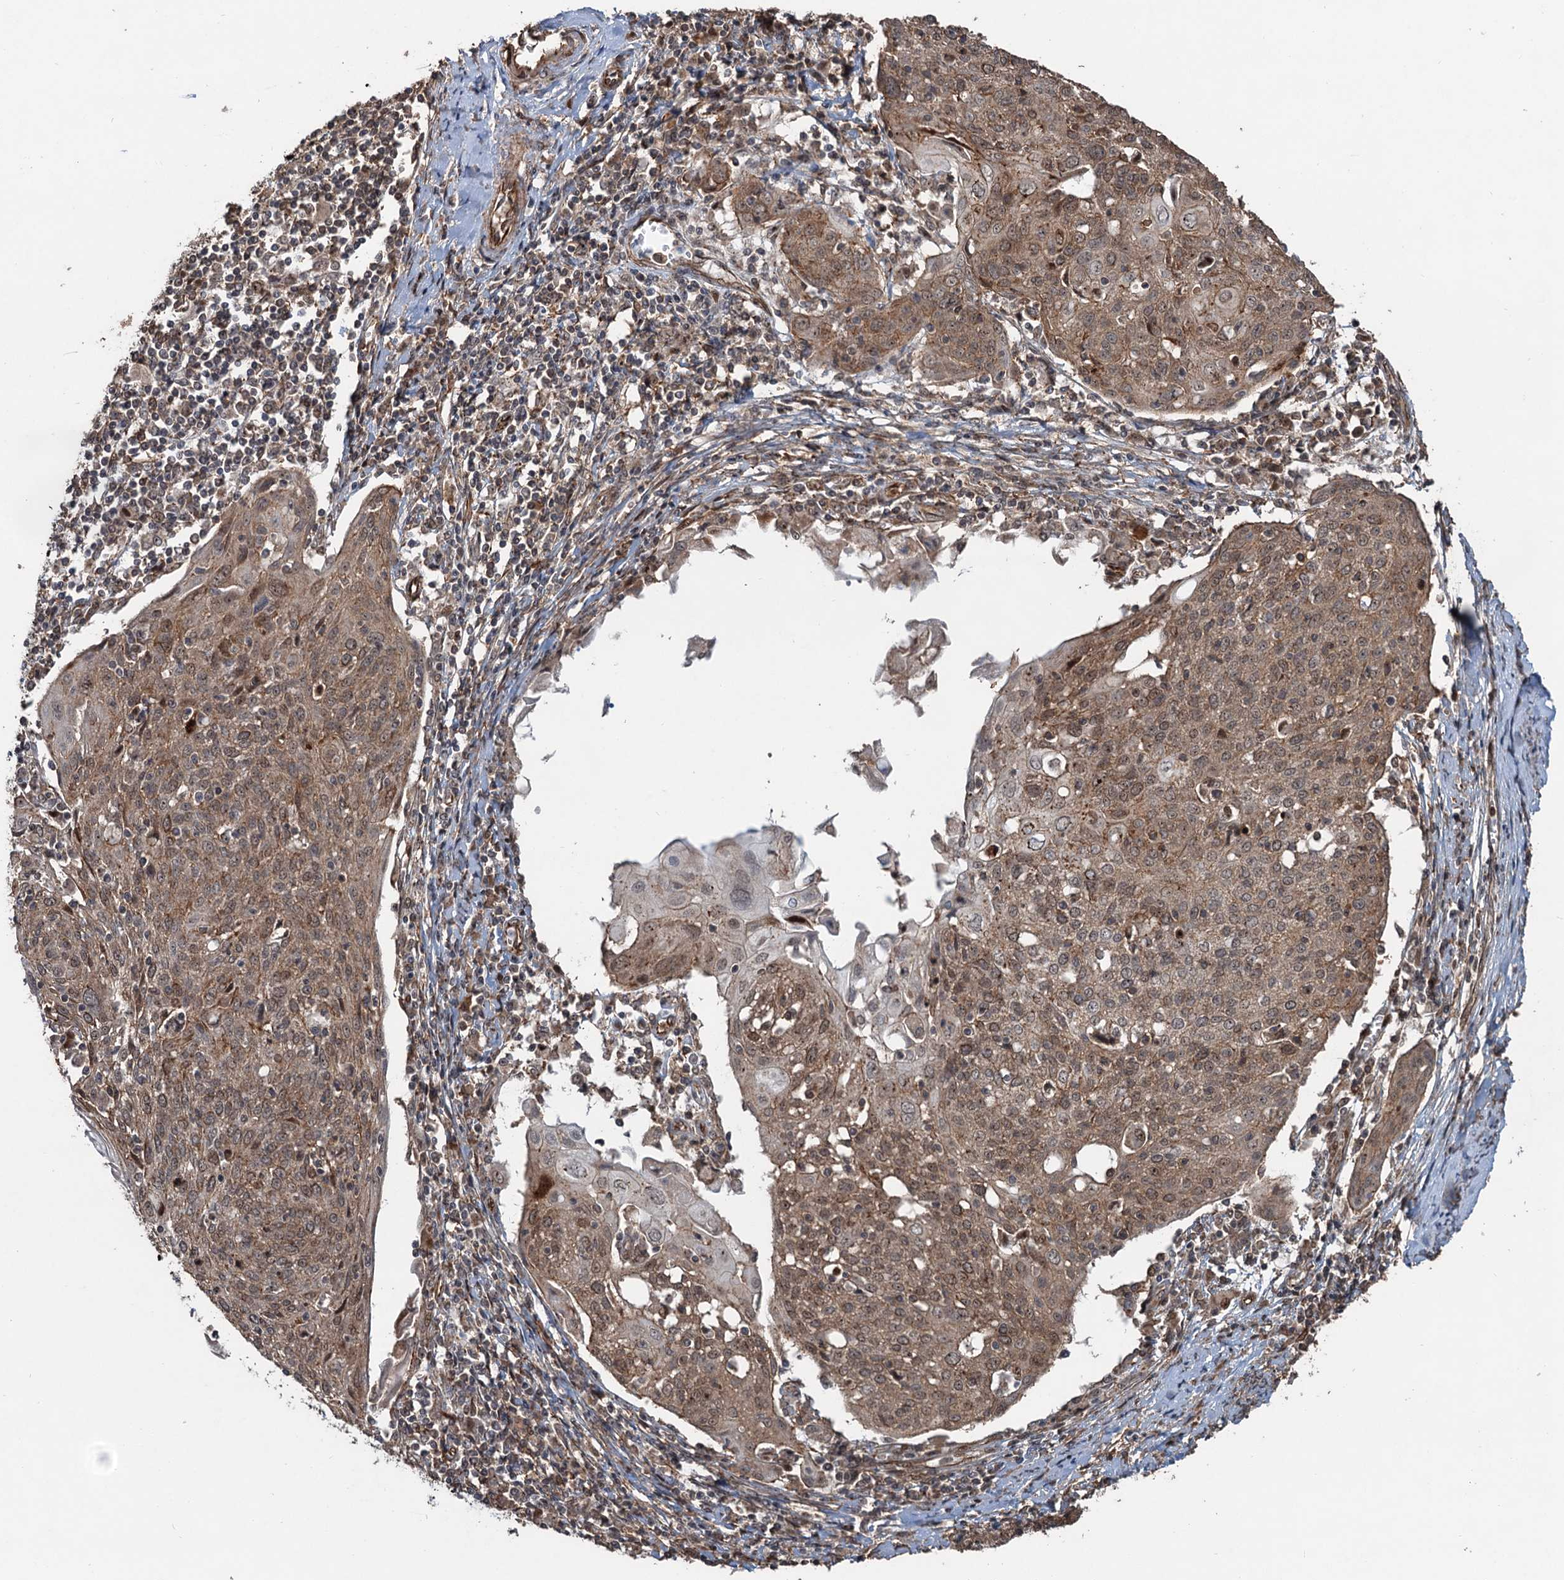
{"staining": {"intensity": "moderate", "quantity": ">75%", "location": "cytoplasmic/membranous,nuclear"}, "tissue": "cervical cancer", "cell_type": "Tumor cells", "image_type": "cancer", "snomed": [{"axis": "morphology", "description": "Squamous cell carcinoma, NOS"}, {"axis": "topography", "description": "Cervix"}], "caption": "This is an image of immunohistochemistry (IHC) staining of squamous cell carcinoma (cervical), which shows moderate expression in the cytoplasmic/membranous and nuclear of tumor cells.", "gene": "TMA16", "patient": {"sex": "female", "age": 67}}